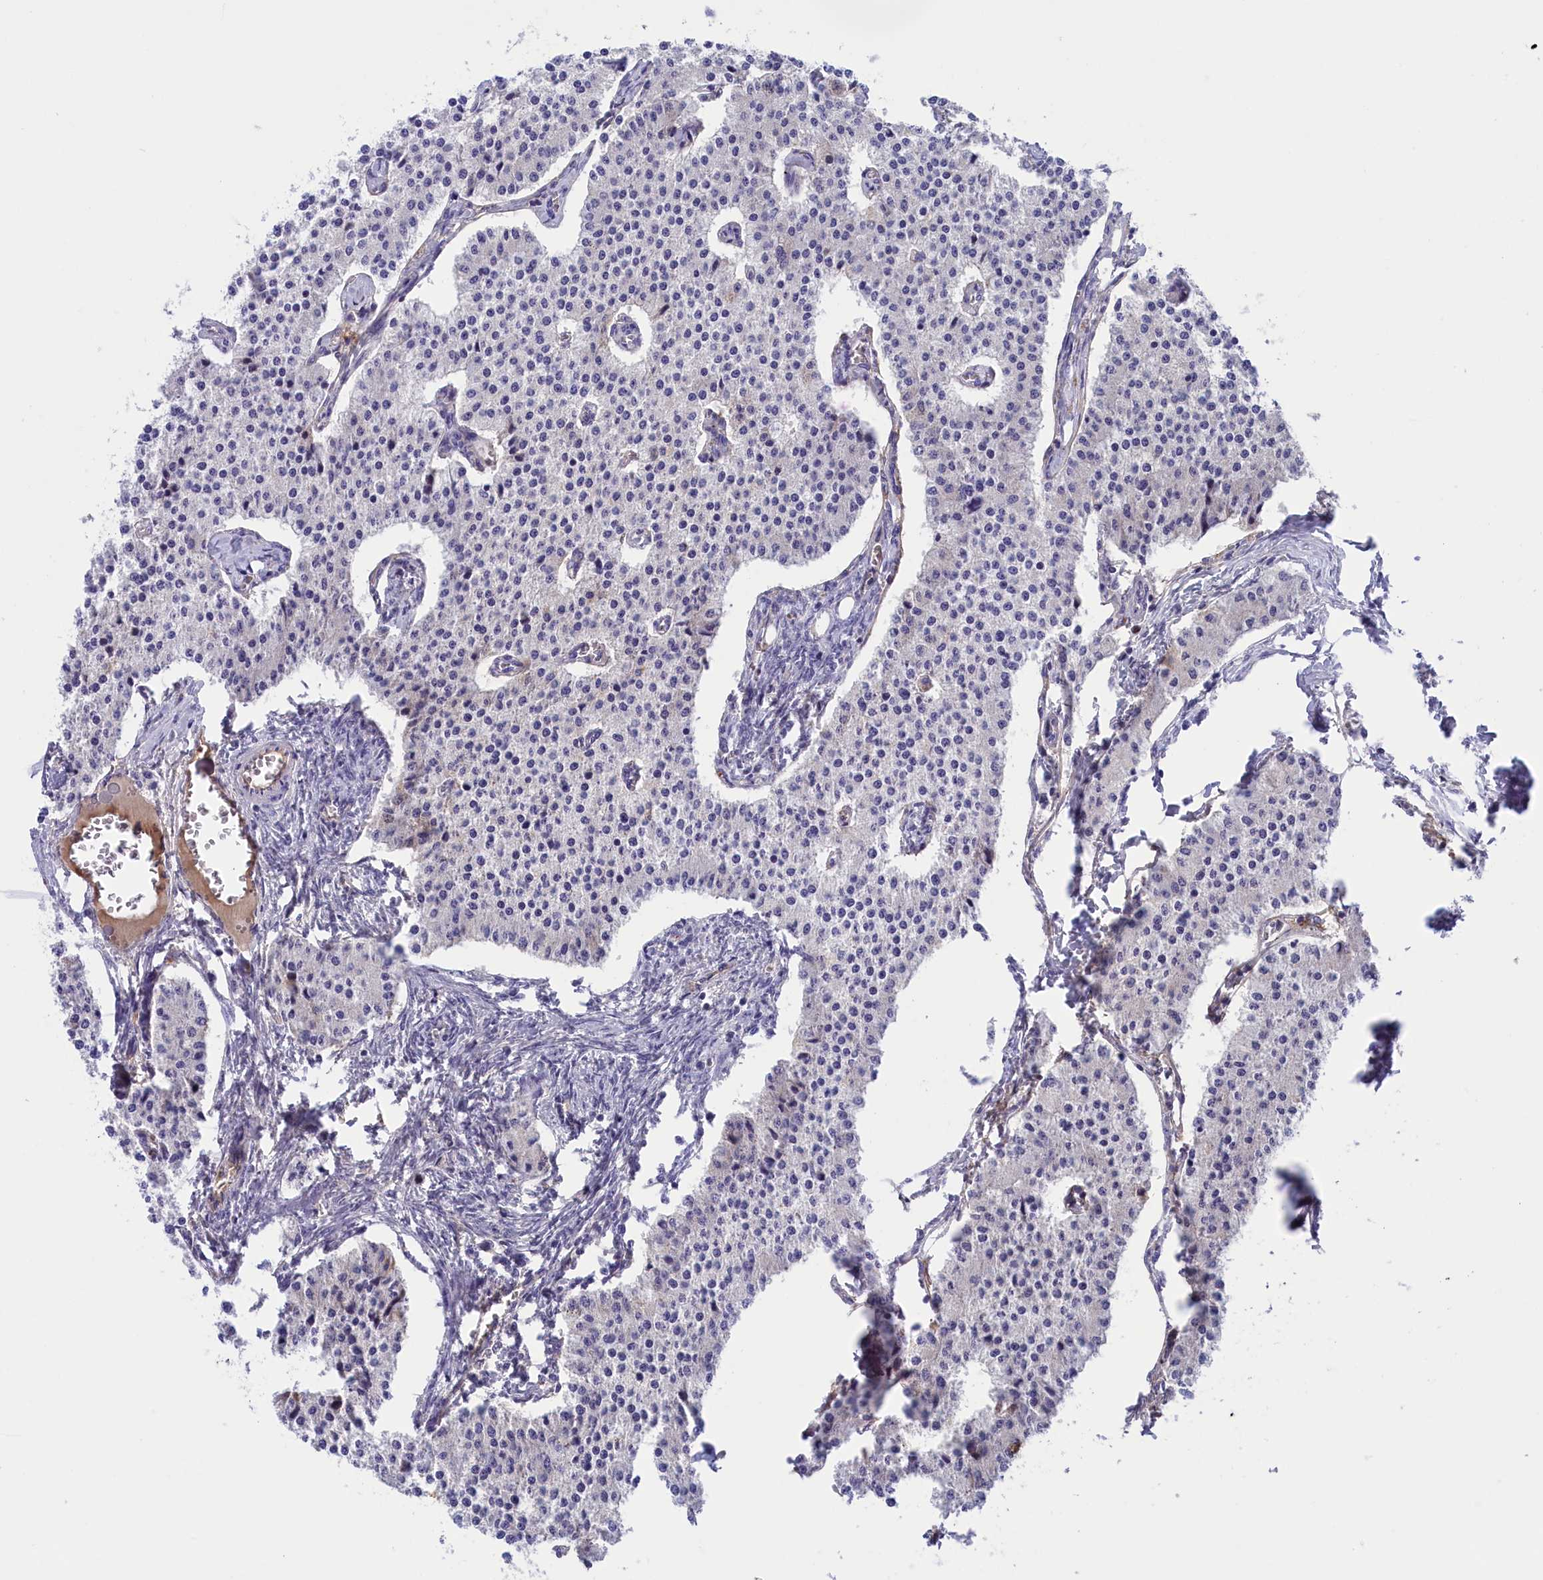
{"staining": {"intensity": "negative", "quantity": "none", "location": "none"}, "tissue": "carcinoid", "cell_type": "Tumor cells", "image_type": "cancer", "snomed": [{"axis": "morphology", "description": "Carcinoid, malignant, NOS"}, {"axis": "topography", "description": "Colon"}], "caption": "A high-resolution image shows immunohistochemistry staining of carcinoid, which reveals no significant staining in tumor cells. The staining is performed using DAB (3,3'-diaminobenzidine) brown chromogen with nuclei counter-stained in using hematoxylin.", "gene": "STYX", "patient": {"sex": "female", "age": 52}}